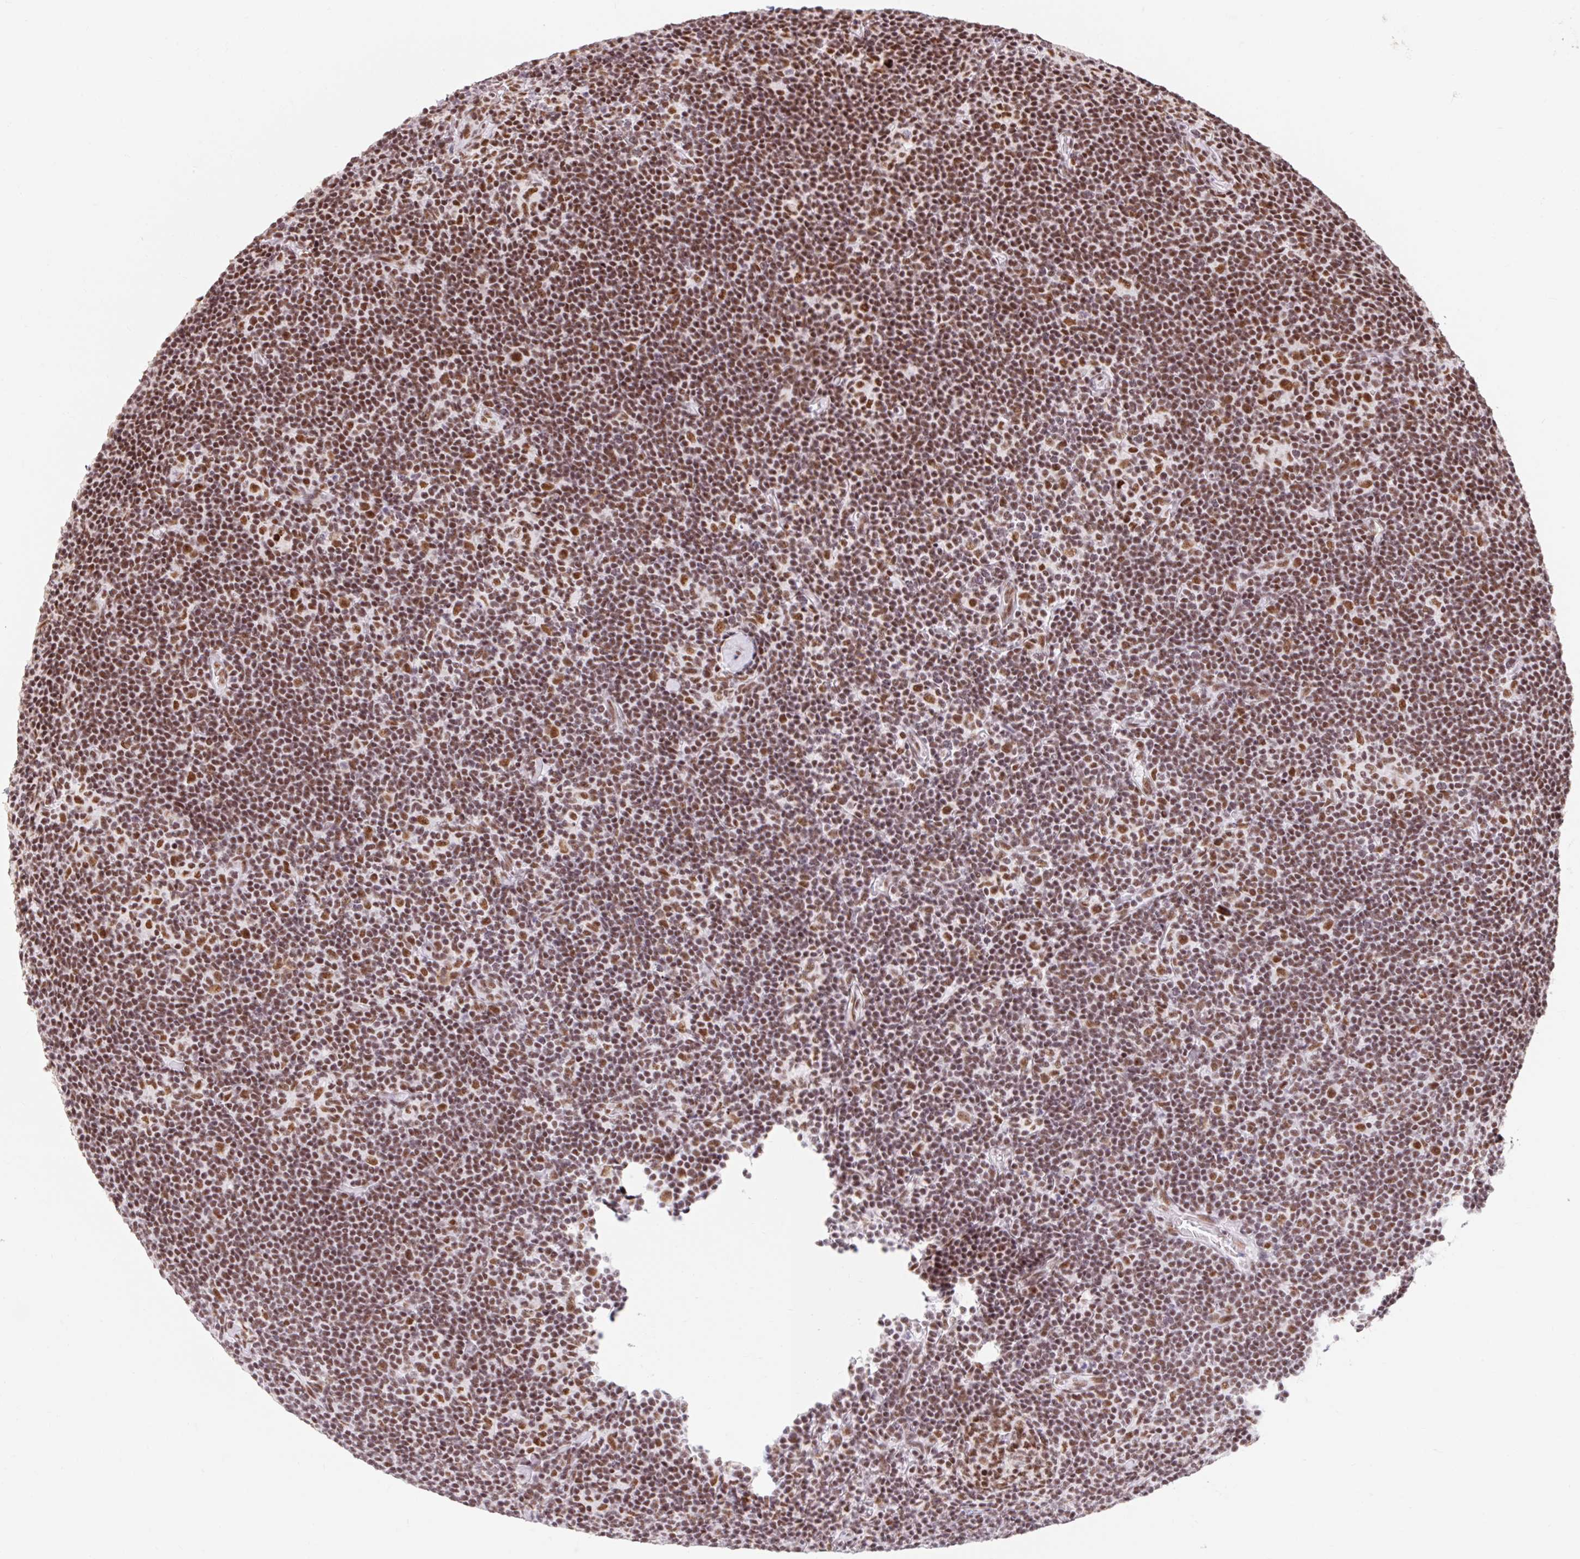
{"staining": {"intensity": "moderate", "quantity": ">75%", "location": "nuclear"}, "tissue": "lymphoma", "cell_type": "Tumor cells", "image_type": "cancer", "snomed": [{"axis": "morphology", "description": "Hodgkin's disease, NOS"}, {"axis": "topography", "description": "Lymph node"}], "caption": "Hodgkin's disease tissue reveals moderate nuclear staining in approximately >75% of tumor cells, visualized by immunohistochemistry.", "gene": "SRSF10", "patient": {"sex": "female", "age": 57}}